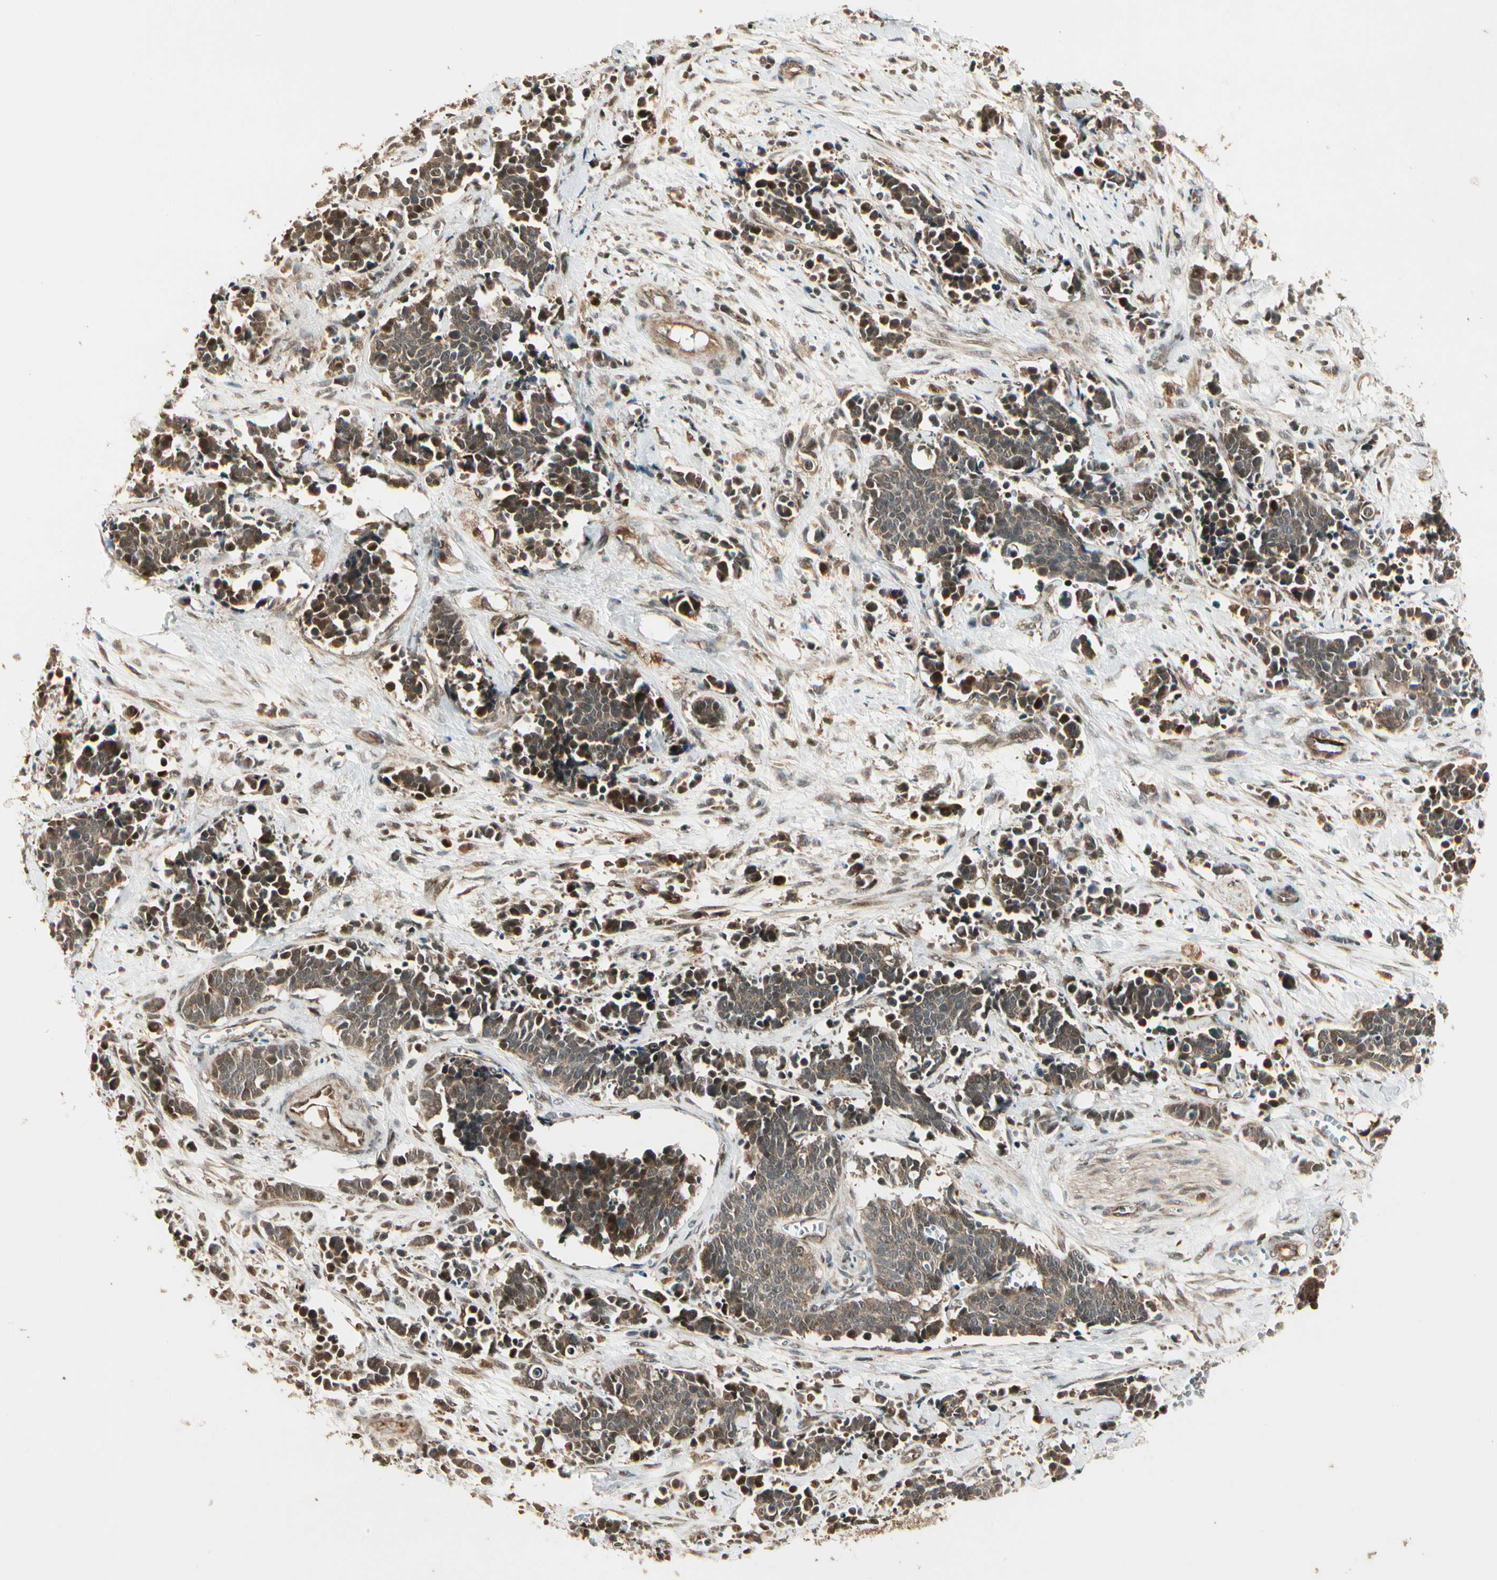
{"staining": {"intensity": "moderate", "quantity": ">75%", "location": "cytoplasmic/membranous"}, "tissue": "cervical cancer", "cell_type": "Tumor cells", "image_type": "cancer", "snomed": [{"axis": "morphology", "description": "Squamous cell carcinoma, NOS"}, {"axis": "topography", "description": "Cervix"}], "caption": "DAB (3,3'-diaminobenzidine) immunohistochemical staining of cervical cancer demonstrates moderate cytoplasmic/membranous protein staining in about >75% of tumor cells.", "gene": "GLUL", "patient": {"sex": "female", "age": 35}}